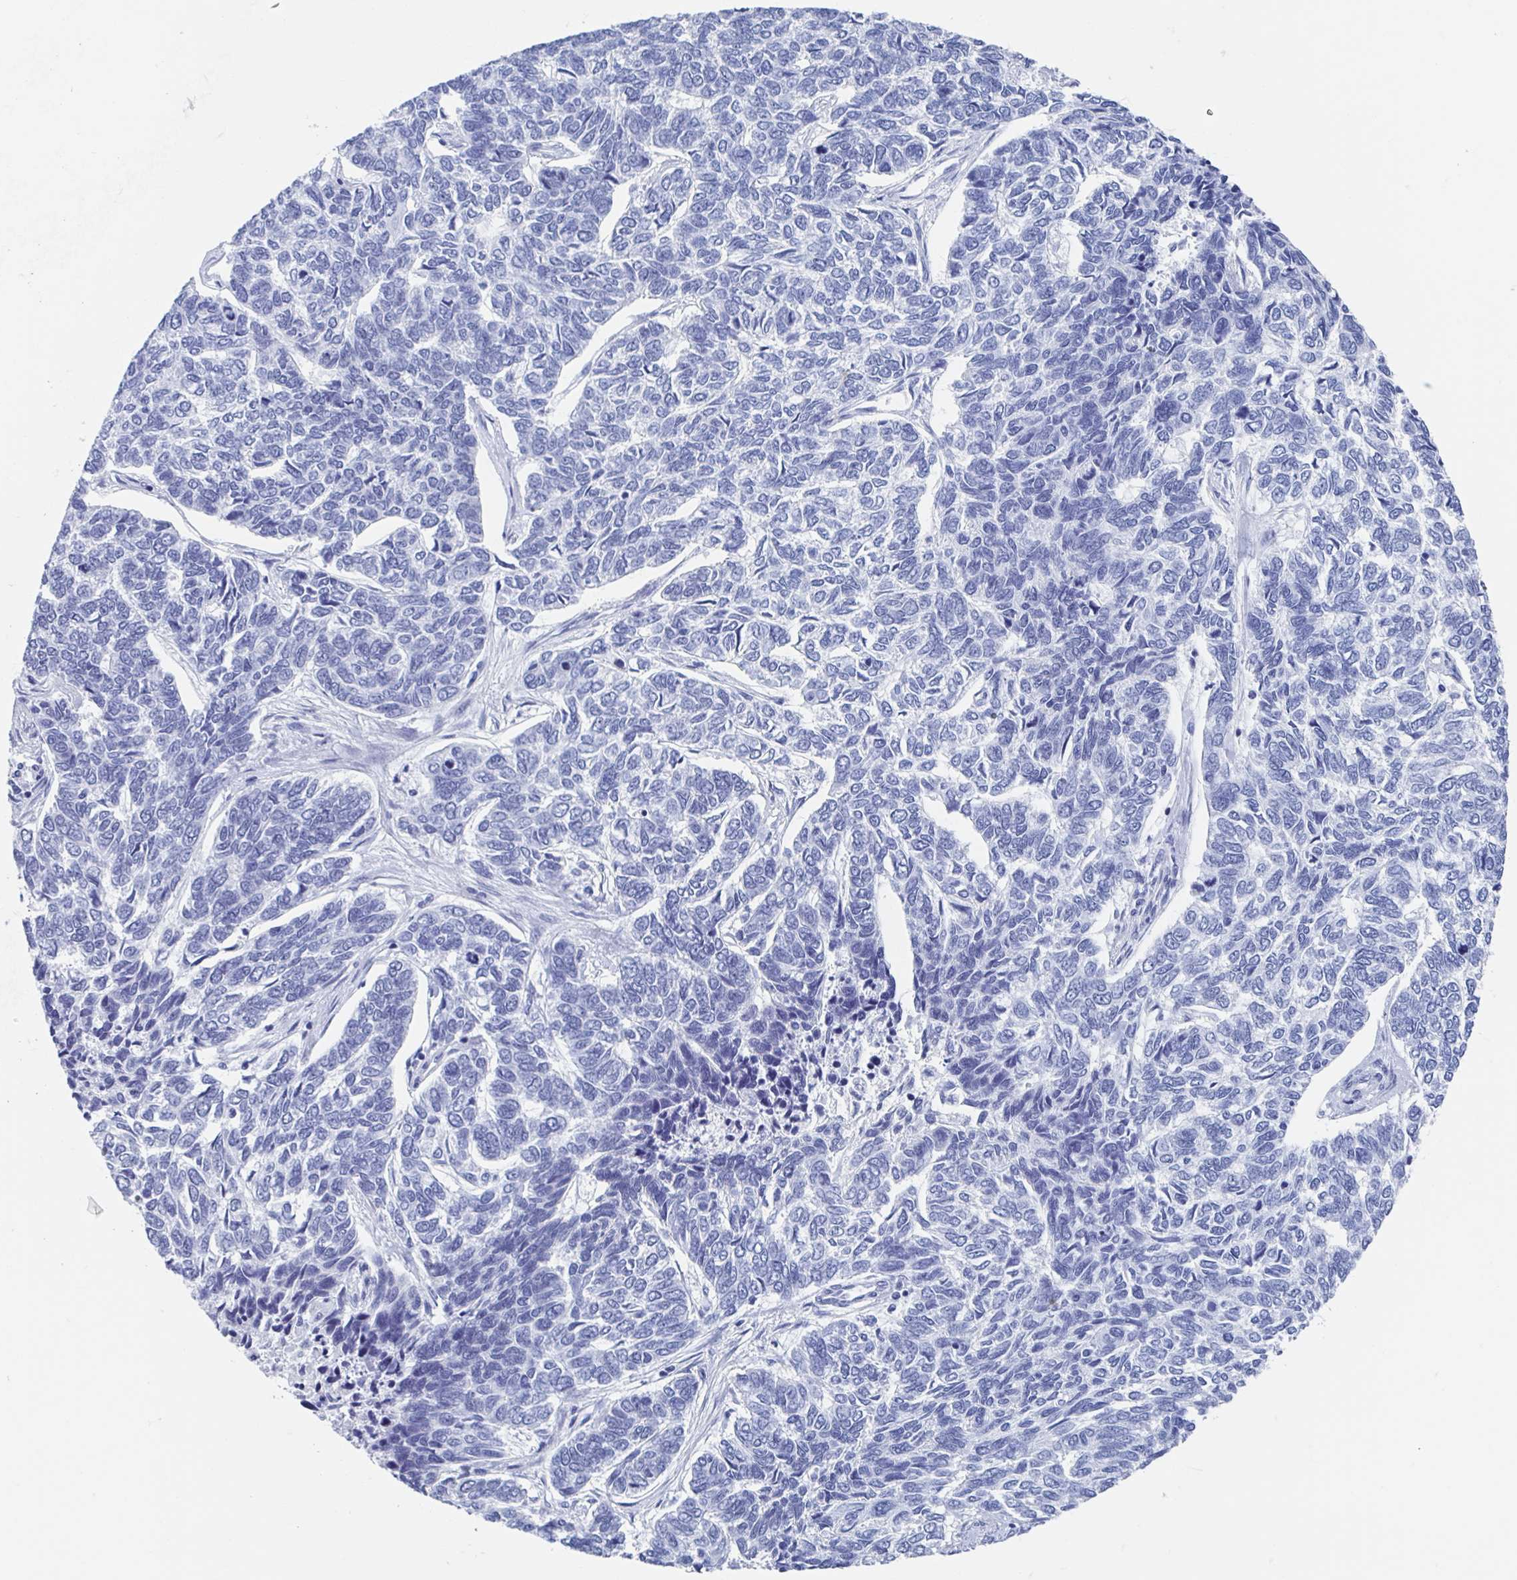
{"staining": {"intensity": "negative", "quantity": "none", "location": "none"}, "tissue": "skin cancer", "cell_type": "Tumor cells", "image_type": "cancer", "snomed": [{"axis": "morphology", "description": "Basal cell carcinoma"}, {"axis": "topography", "description": "Skin"}], "caption": "High power microscopy histopathology image of an IHC micrograph of skin basal cell carcinoma, revealing no significant positivity in tumor cells.", "gene": "C10orf53", "patient": {"sex": "female", "age": 65}}